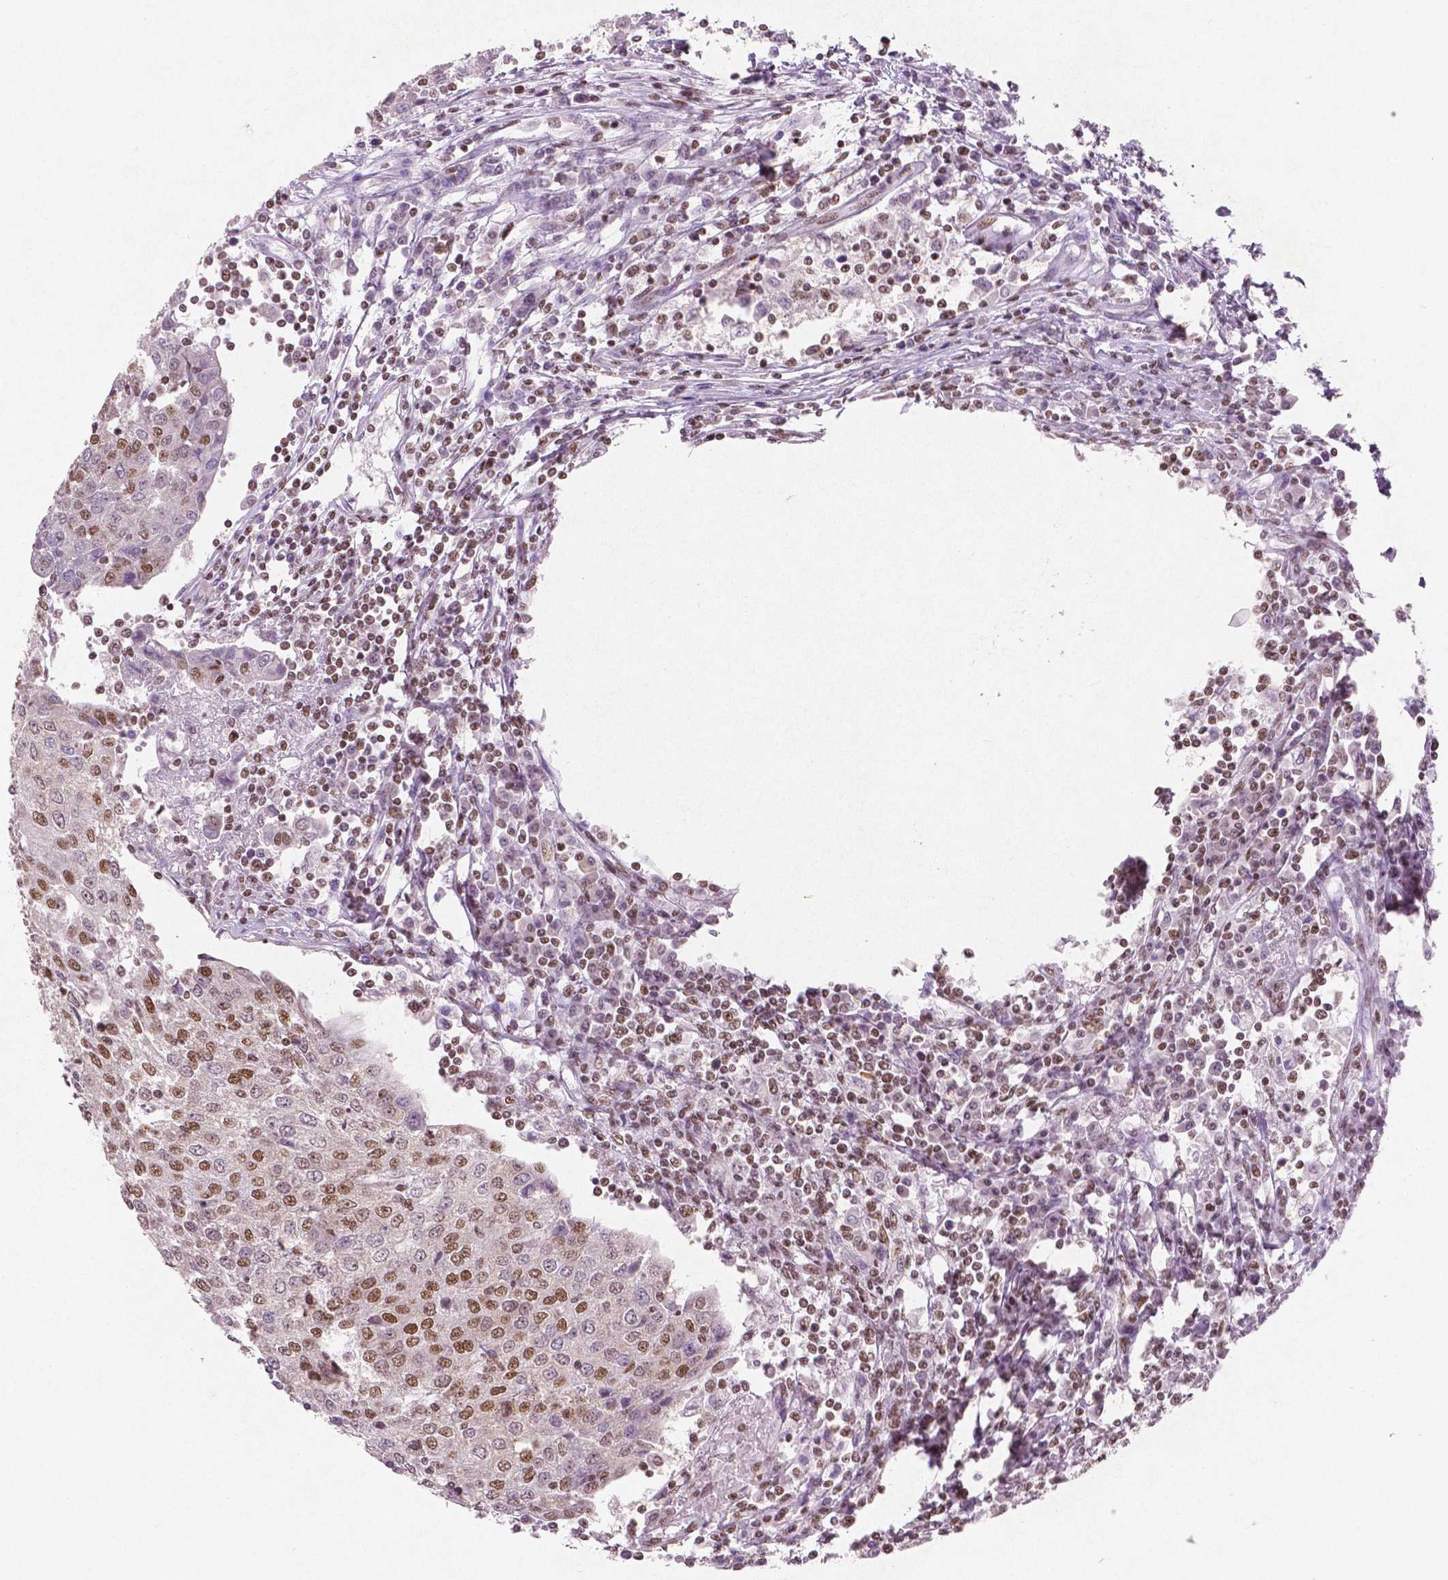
{"staining": {"intensity": "moderate", "quantity": ">75%", "location": "nuclear"}, "tissue": "urothelial cancer", "cell_type": "Tumor cells", "image_type": "cancer", "snomed": [{"axis": "morphology", "description": "Urothelial carcinoma, High grade"}, {"axis": "topography", "description": "Urinary bladder"}], "caption": "This is an image of immunohistochemistry (IHC) staining of high-grade urothelial carcinoma, which shows moderate staining in the nuclear of tumor cells.", "gene": "BRD4", "patient": {"sex": "female", "age": 85}}